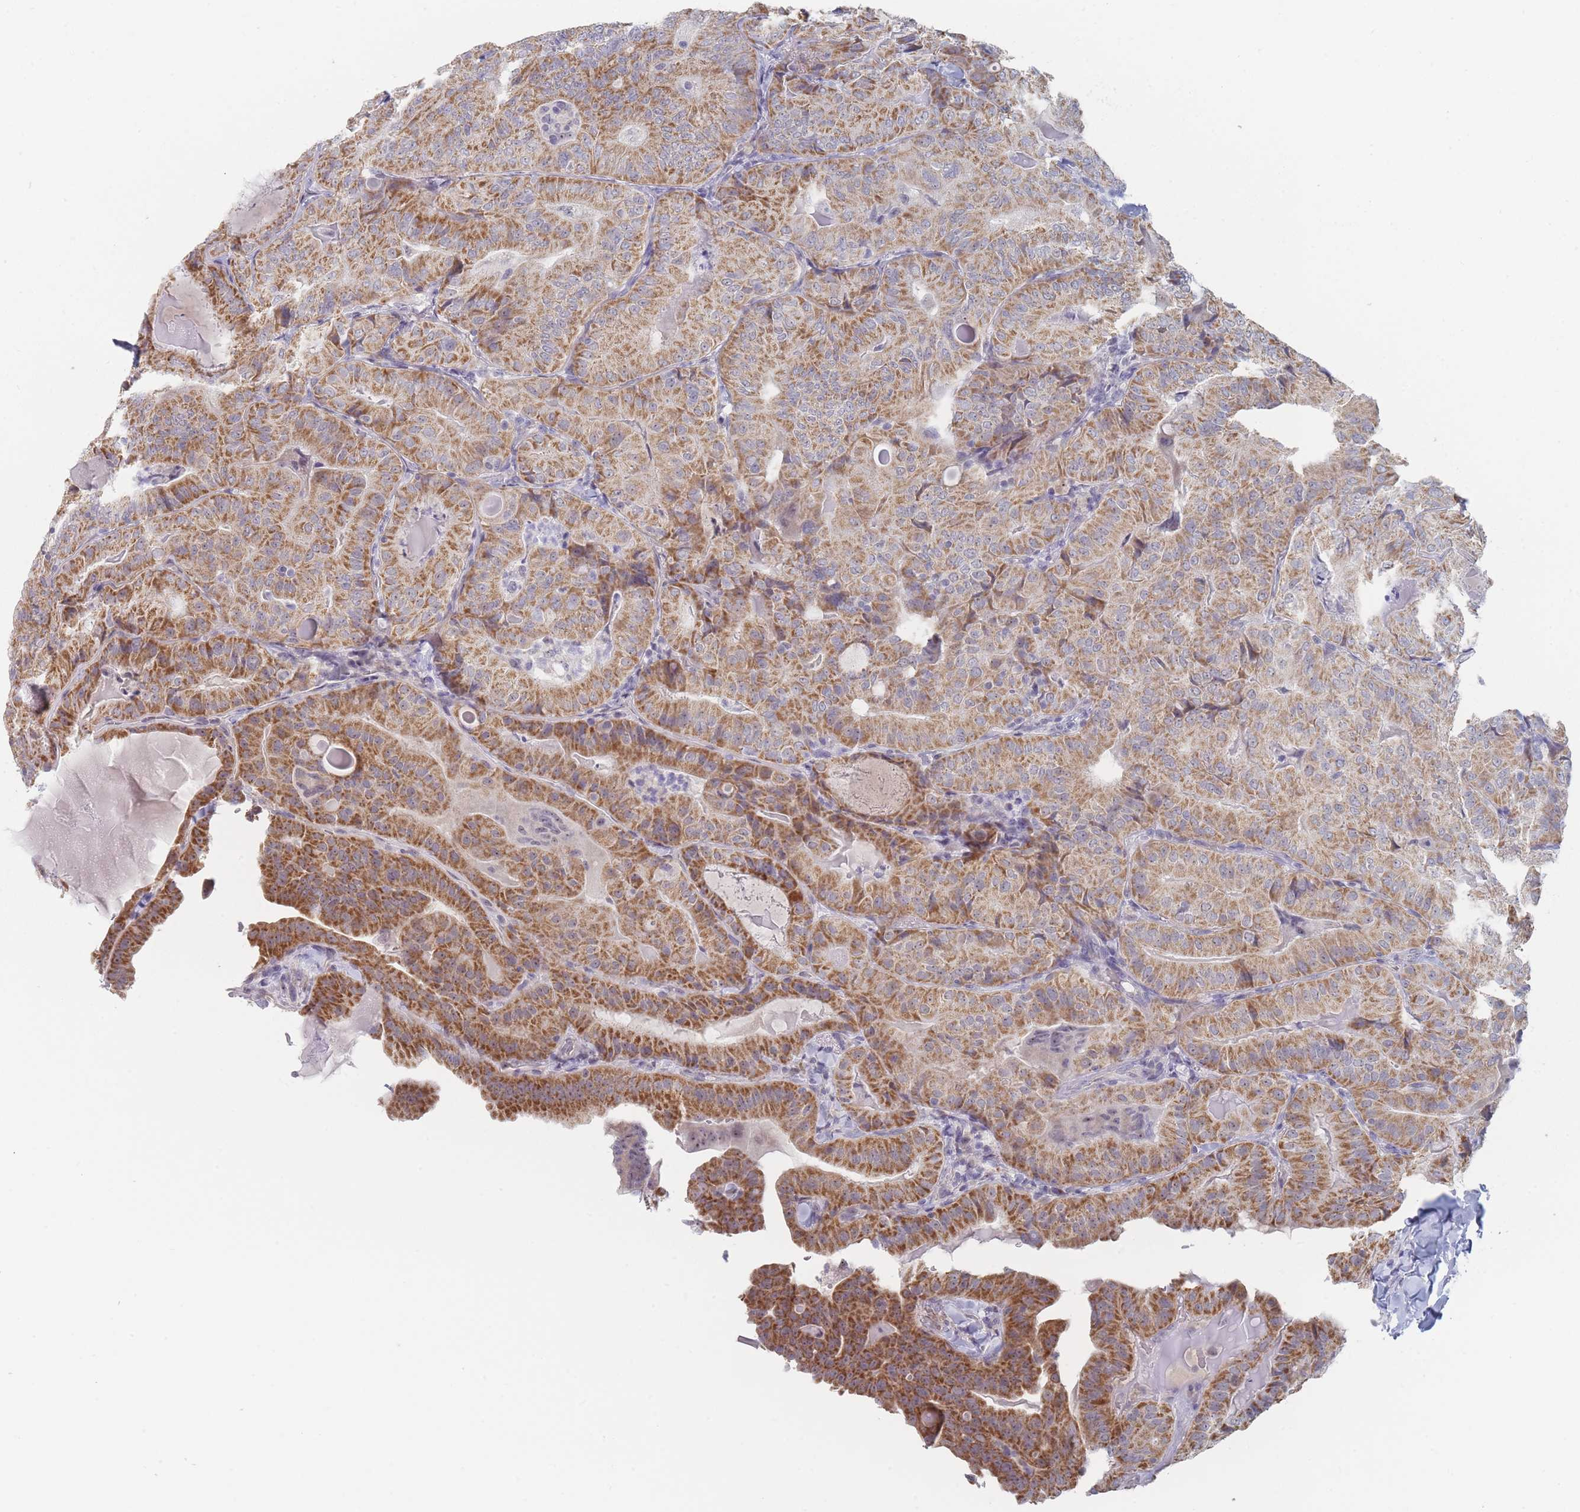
{"staining": {"intensity": "moderate", "quantity": ">75%", "location": "cytoplasmic/membranous"}, "tissue": "thyroid cancer", "cell_type": "Tumor cells", "image_type": "cancer", "snomed": [{"axis": "morphology", "description": "Papillary adenocarcinoma, NOS"}, {"axis": "topography", "description": "Thyroid gland"}], "caption": "DAB immunohistochemical staining of human thyroid cancer (papillary adenocarcinoma) shows moderate cytoplasmic/membranous protein positivity in approximately >75% of tumor cells. Using DAB (3,3'-diaminobenzidine) (brown) and hematoxylin (blue) stains, captured at high magnification using brightfield microscopy.", "gene": "RNF8", "patient": {"sex": "female", "age": 68}}